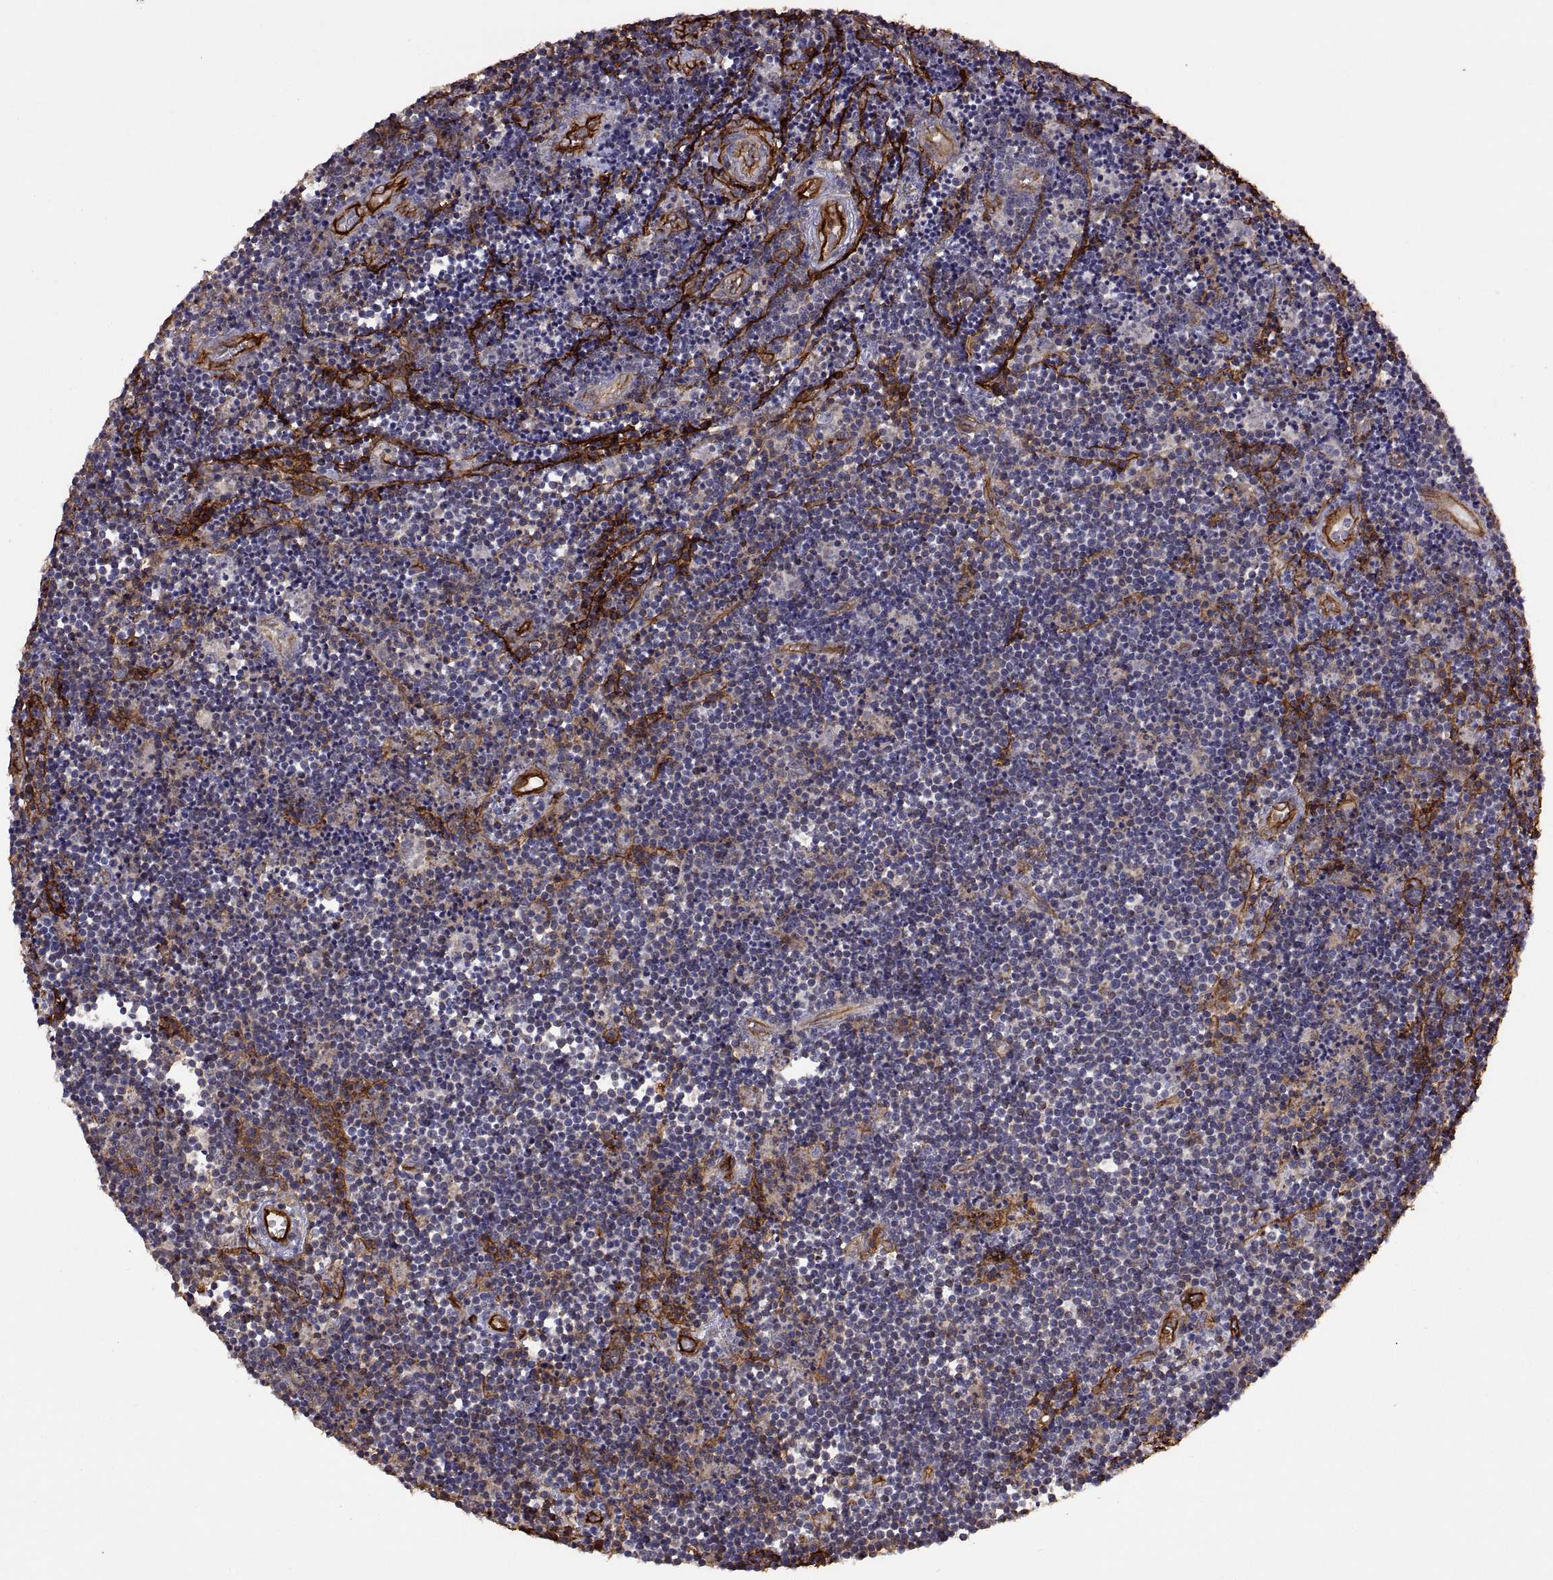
{"staining": {"intensity": "negative", "quantity": "none", "location": "none"}, "tissue": "lymphoma", "cell_type": "Tumor cells", "image_type": "cancer", "snomed": [{"axis": "morphology", "description": "Malignant lymphoma, non-Hodgkin's type, Low grade"}, {"axis": "topography", "description": "Brain"}], "caption": "A high-resolution image shows immunohistochemistry staining of lymphoma, which shows no significant positivity in tumor cells.", "gene": "S100A10", "patient": {"sex": "female", "age": 66}}